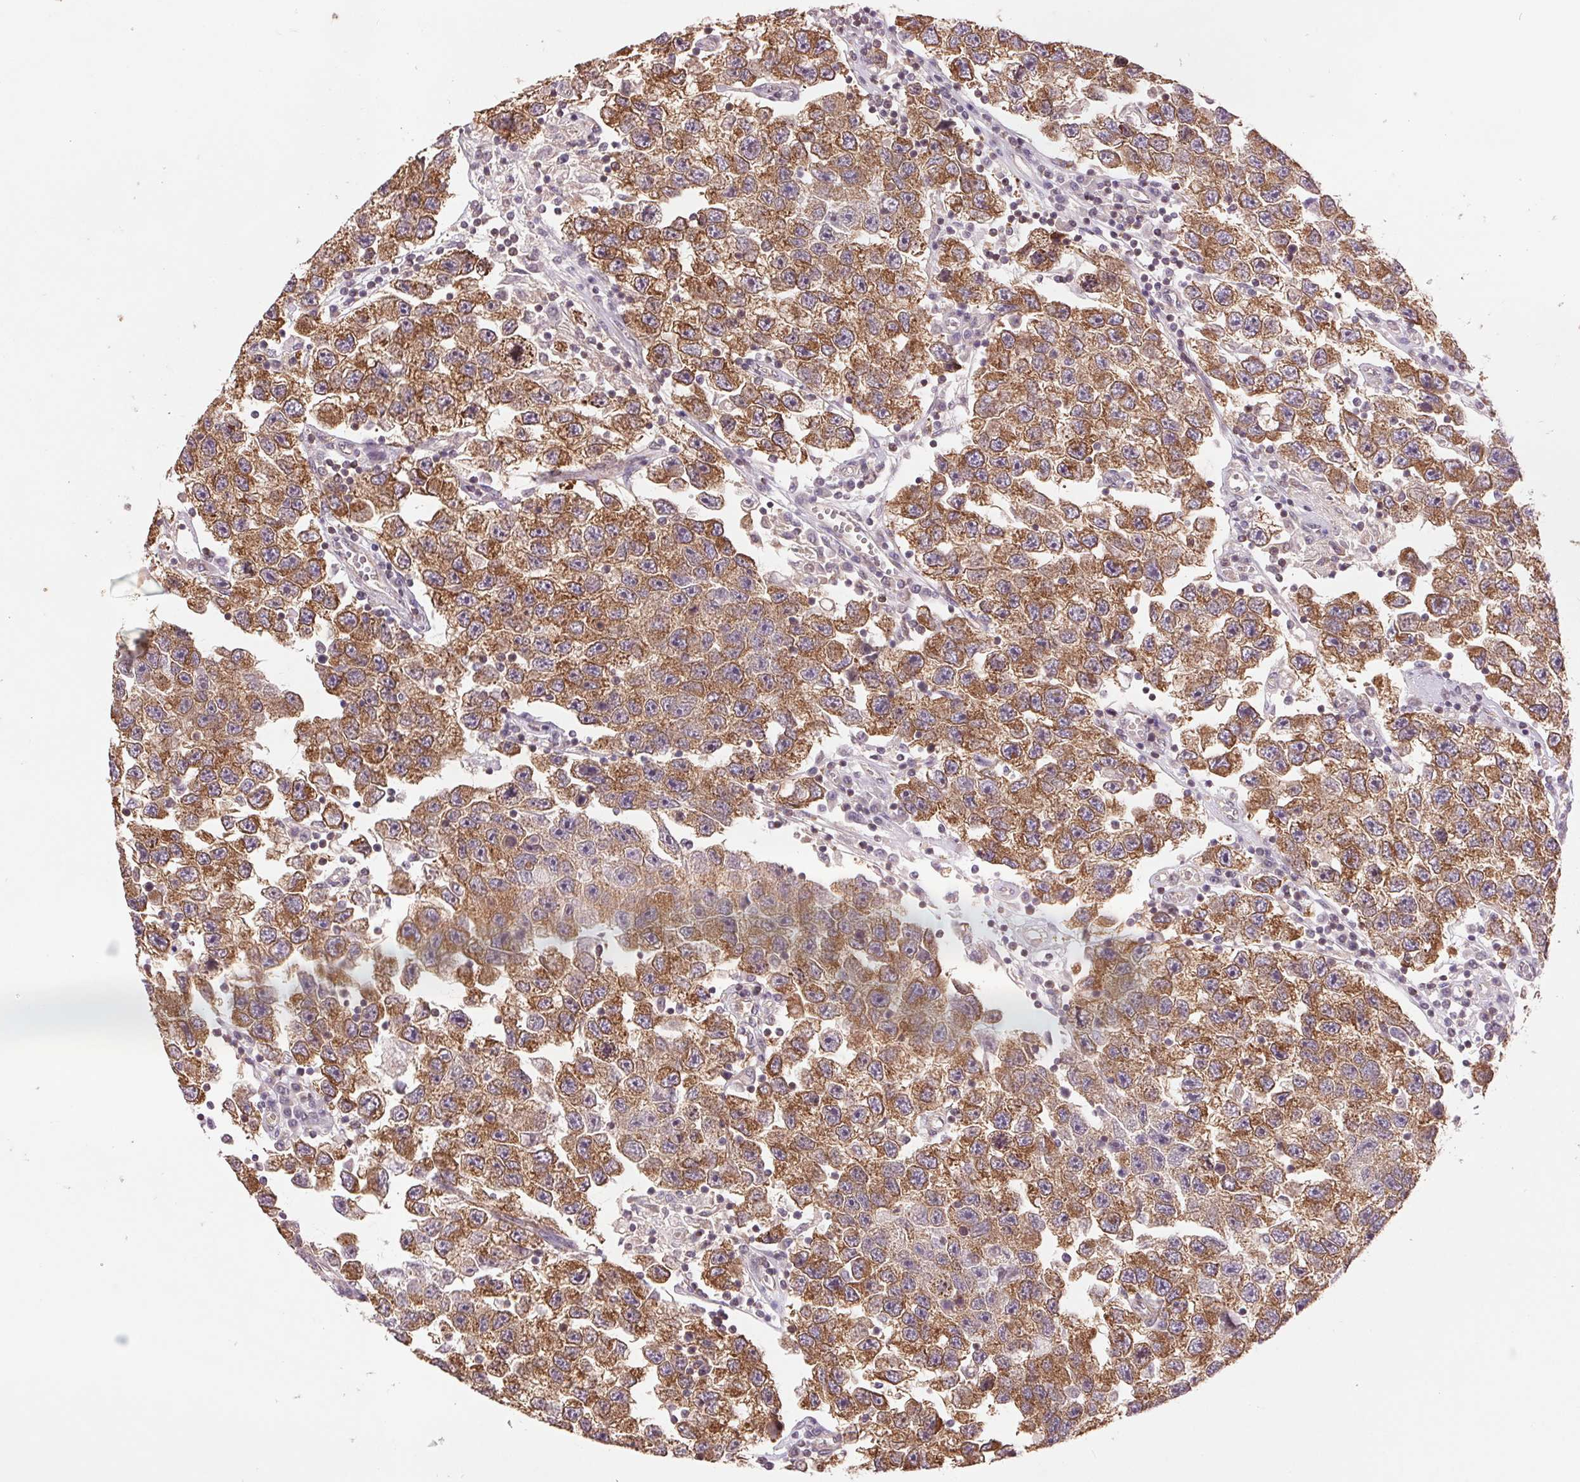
{"staining": {"intensity": "moderate", "quantity": ">75%", "location": "cytoplasmic/membranous"}, "tissue": "testis cancer", "cell_type": "Tumor cells", "image_type": "cancer", "snomed": [{"axis": "morphology", "description": "Seminoma, NOS"}, {"axis": "topography", "description": "Testis"}], "caption": "Seminoma (testis) was stained to show a protein in brown. There is medium levels of moderate cytoplasmic/membranous positivity in about >75% of tumor cells. (IHC, brightfield microscopy, high magnification).", "gene": "BTF3L4", "patient": {"sex": "male", "age": 26}}